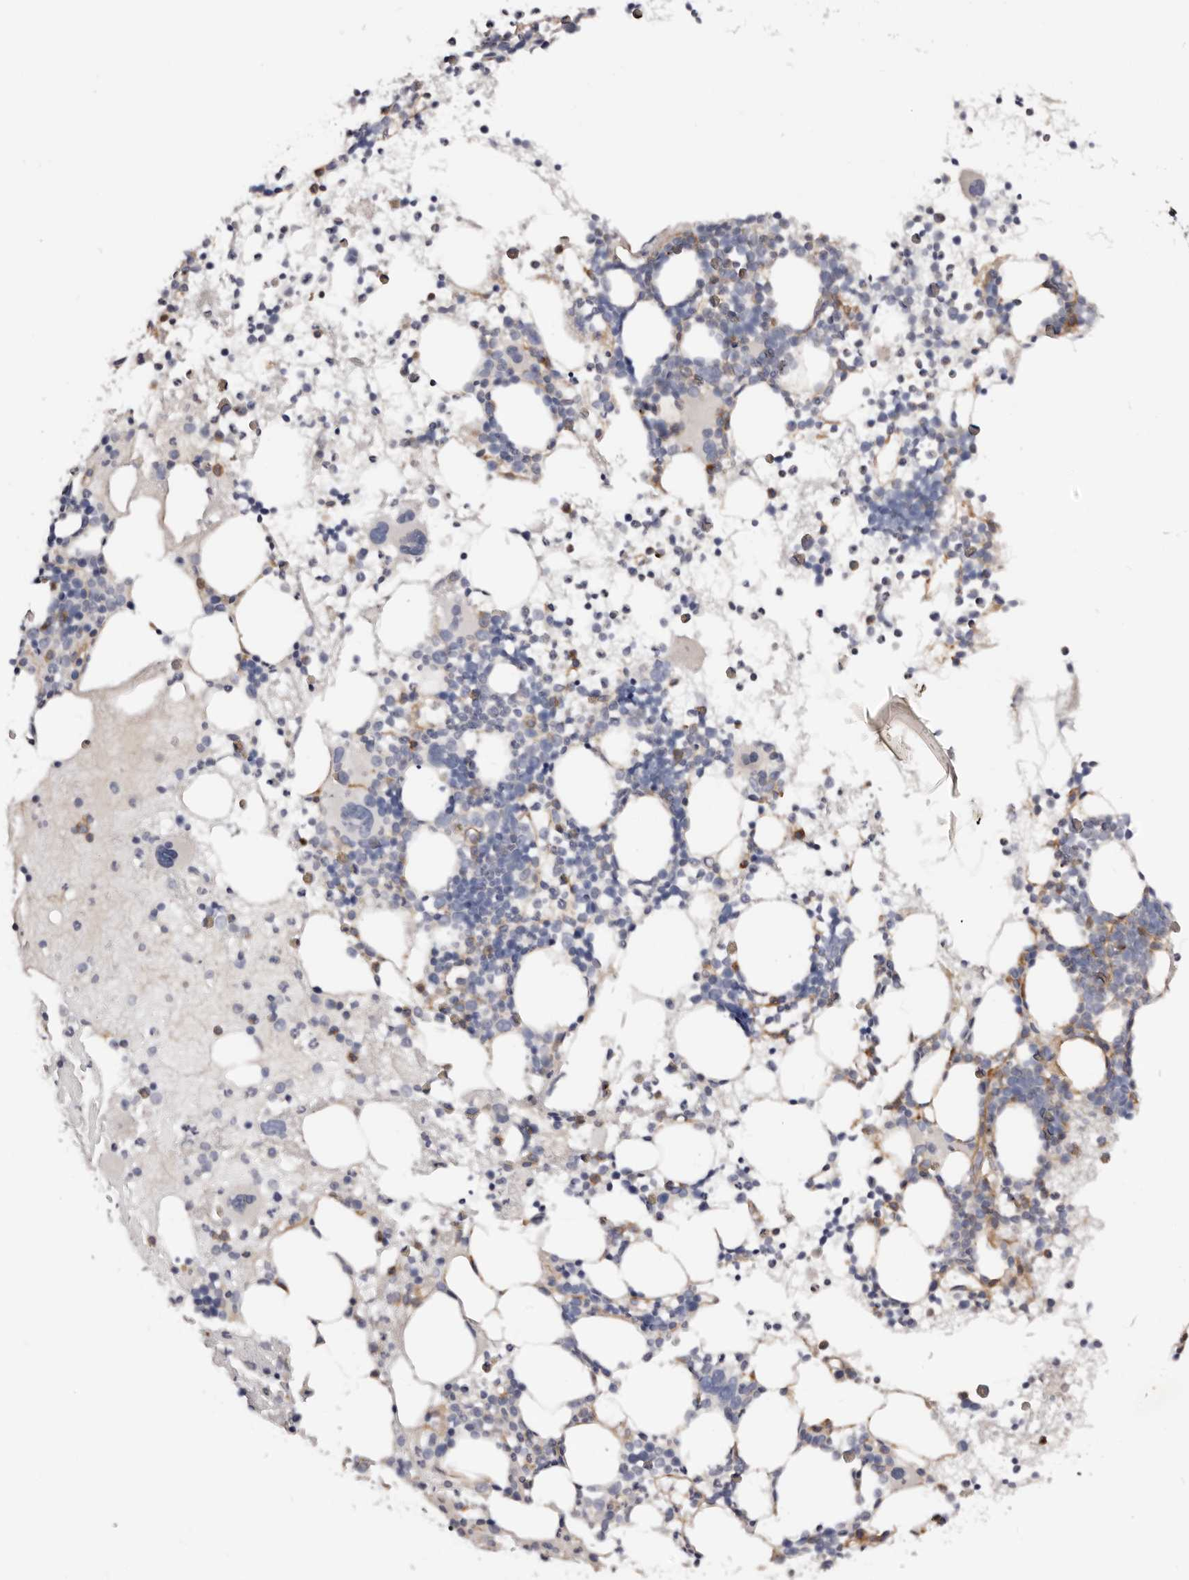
{"staining": {"intensity": "moderate", "quantity": "<25%", "location": "cytoplasmic/membranous"}, "tissue": "bone marrow", "cell_type": "Hematopoietic cells", "image_type": "normal", "snomed": [{"axis": "morphology", "description": "Normal tissue, NOS"}, {"axis": "topography", "description": "Bone marrow"}], "caption": "Human bone marrow stained for a protein (brown) reveals moderate cytoplasmic/membranous positive staining in approximately <25% of hematopoietic cells.", "gene": "DMRT2", "patient": {"sex": "female", "age": 57}}